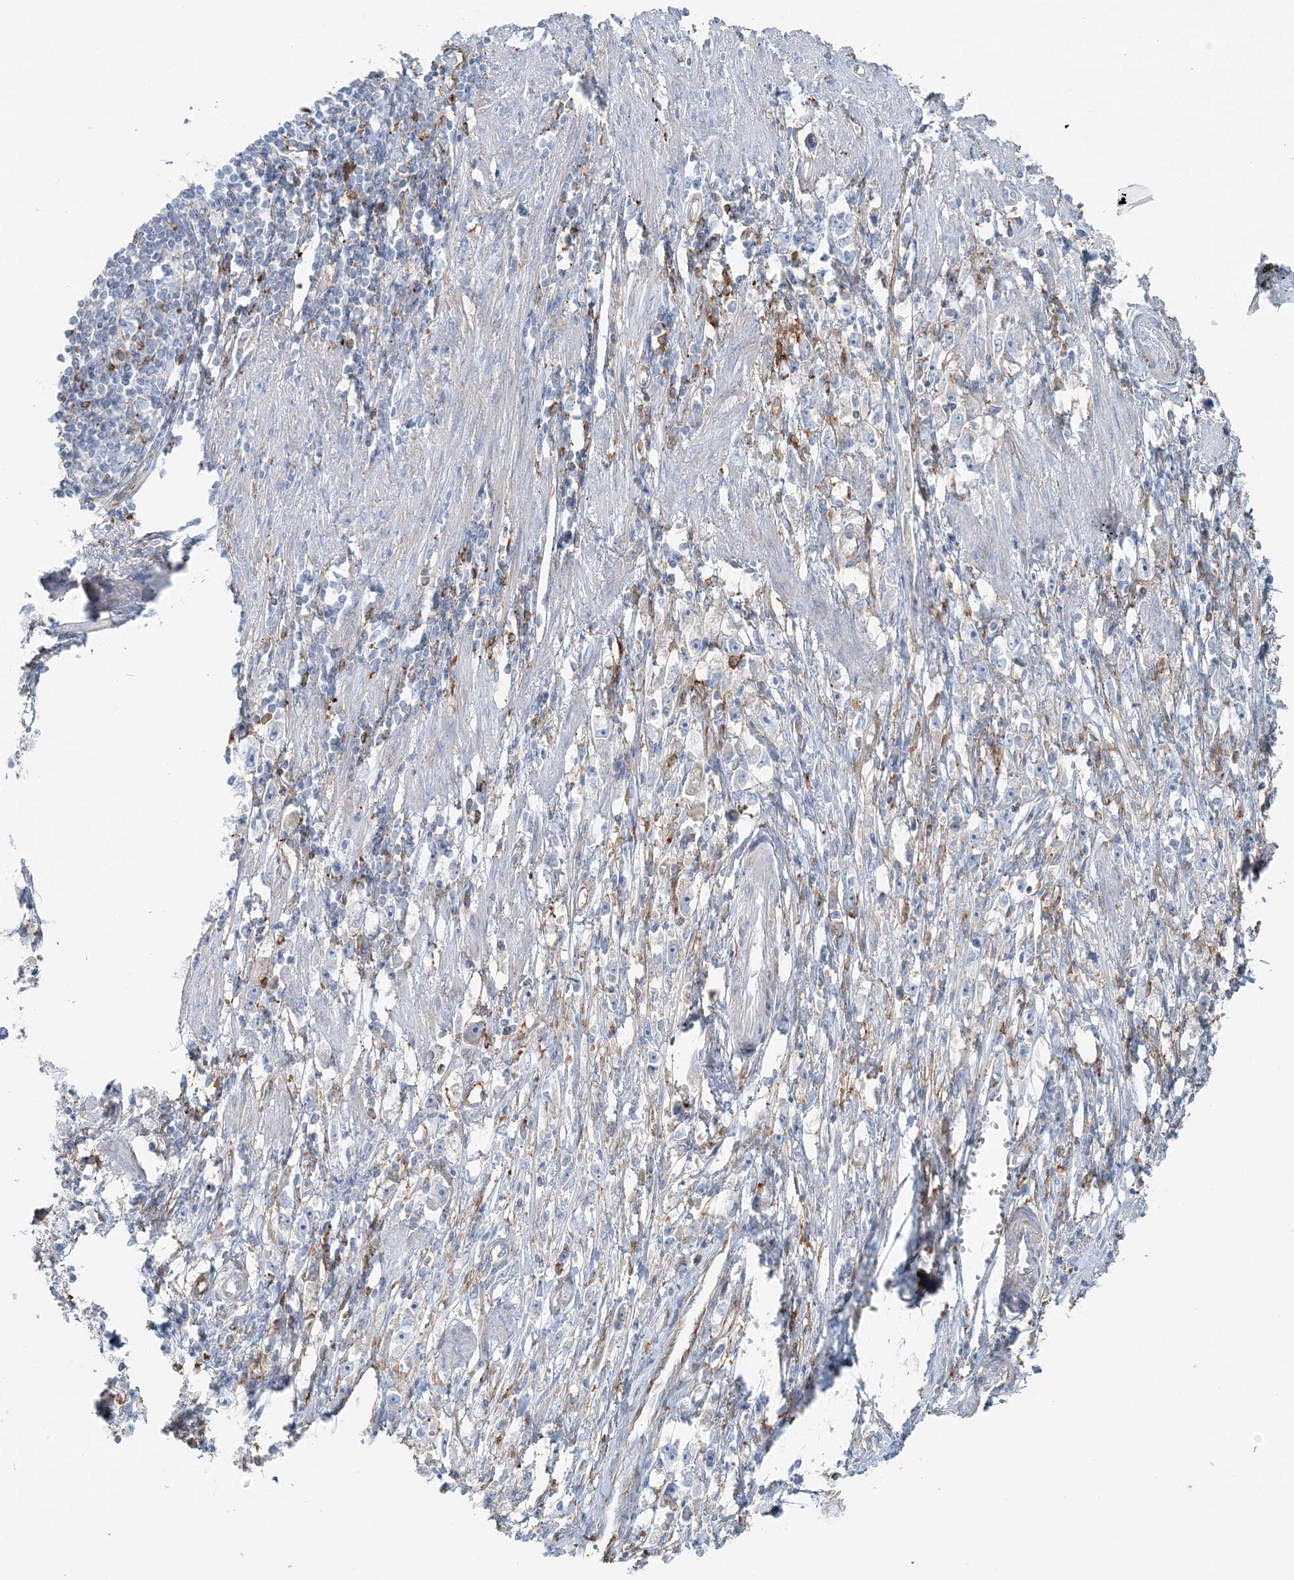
{"staining": {"intensity": "negative", "quantity": "none", "location": "none"}, "tissue": "stomach cancer", "cell_type": "Tumor cells", "image_type": "cancer", "snomed": [{"axis": "morphology", "description": "Adenocarcinoma, NOS"}, {"axis": "topography", "description": "Stomach"}], "caption": "Immunohistochemistry (IHC) image of human stomach cancer (adenocarcinoma) stained for a protein (brown), which demonstrates no positivity in tumor cells. (DAB (3,3'-diaminobenzidine) IHC visualized using brightfield microscopy, high magnification).", "gene": "SNX2", "patient": {"sex": "female", "age": 59}}